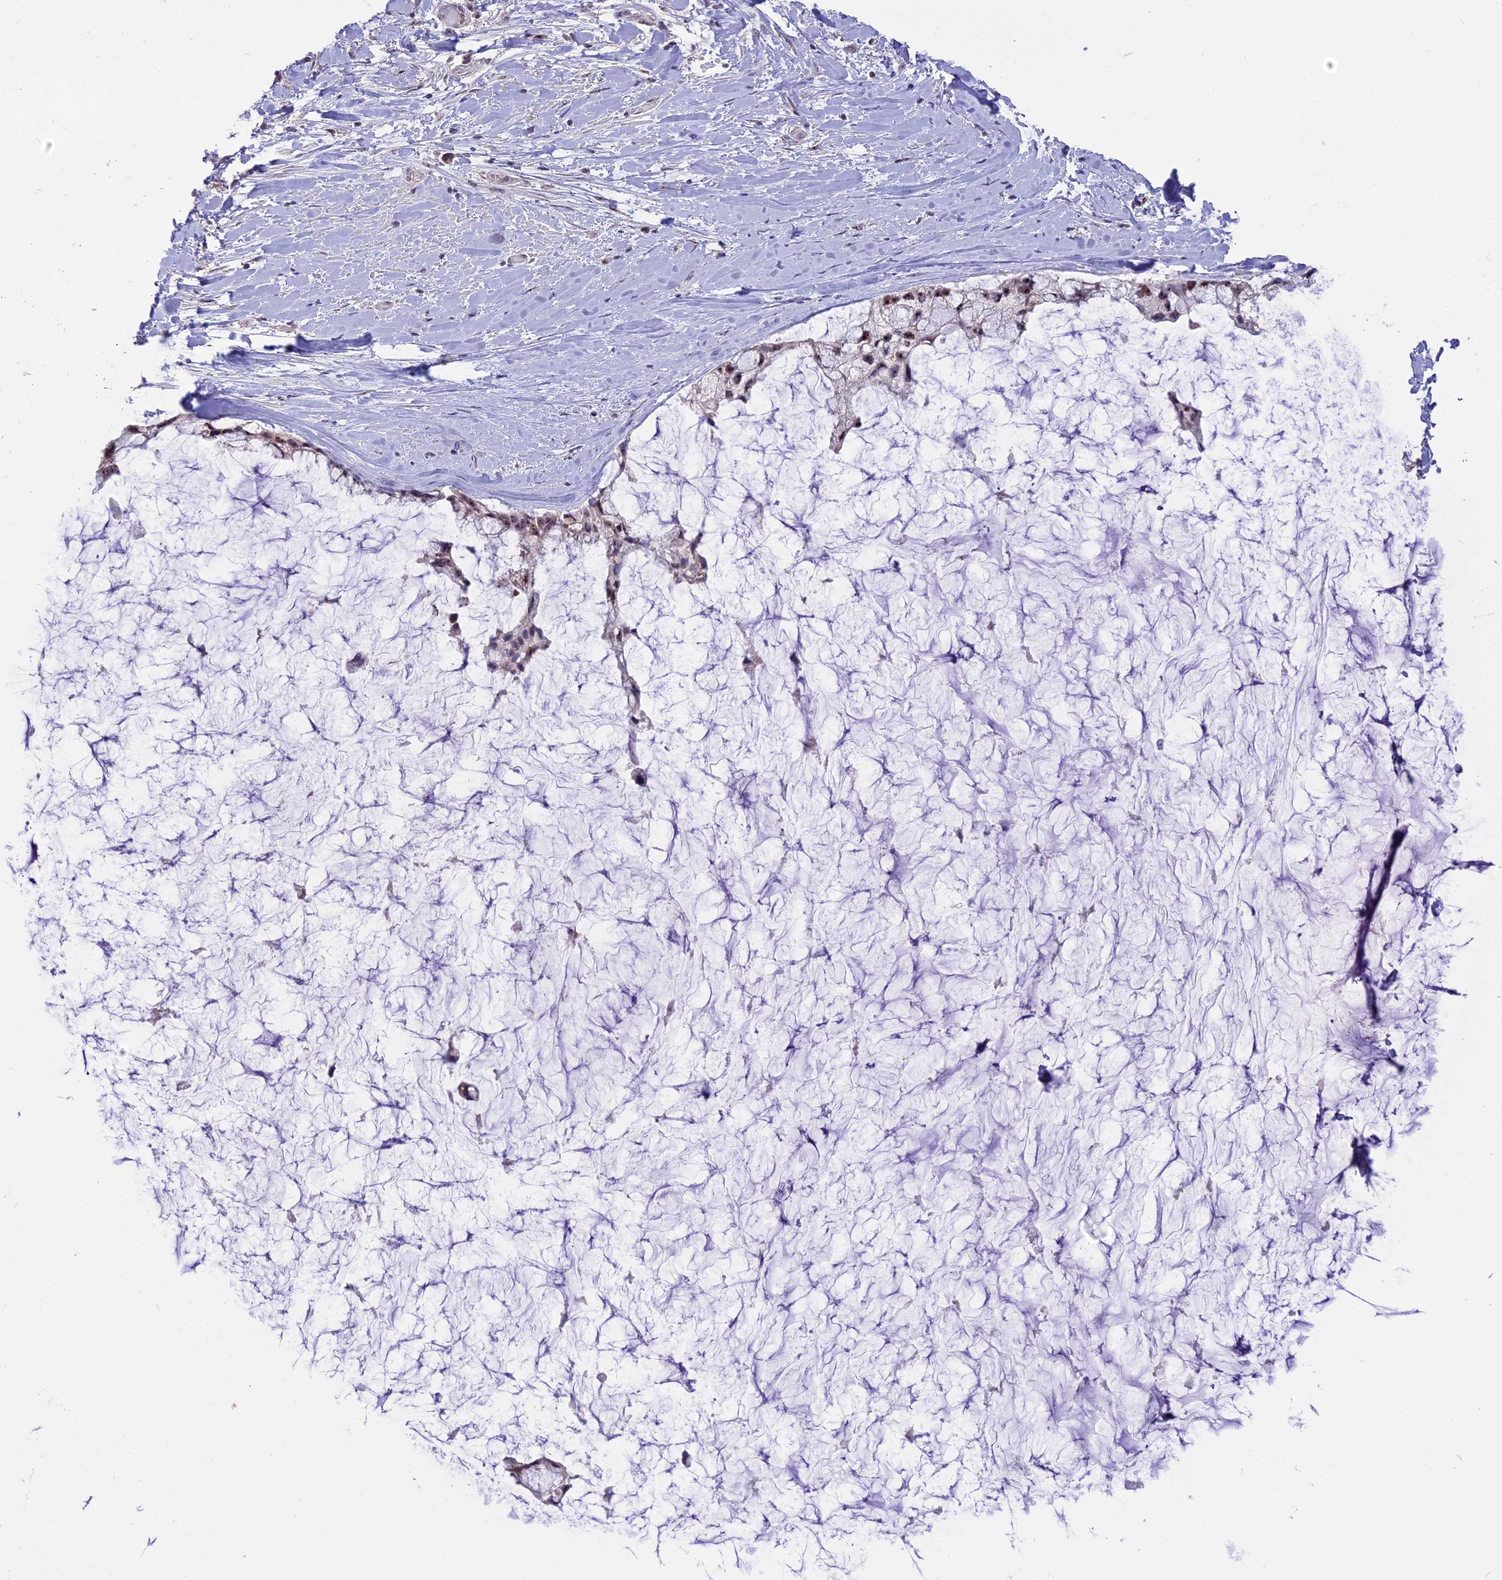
{"staining": {"intensity": "moderate", "quantity": ">75%", "location": "nuclear"}, "tissue": "ovarian cancer", "cell_type": "Tumor cells", "image_type": "cancer", "snomed": [{"axis": "morphology", "description": "Cystadenocarcinoma, mucinous, NOS"}, {"axis": "topography", "description": "Ovary"}], "caption": "Ovarian cancer tissue displays moderate nuclear staining in about >75% of tumor cells", "gene": "CMSS1", "patient": {"sex": "female", "age": 39}}